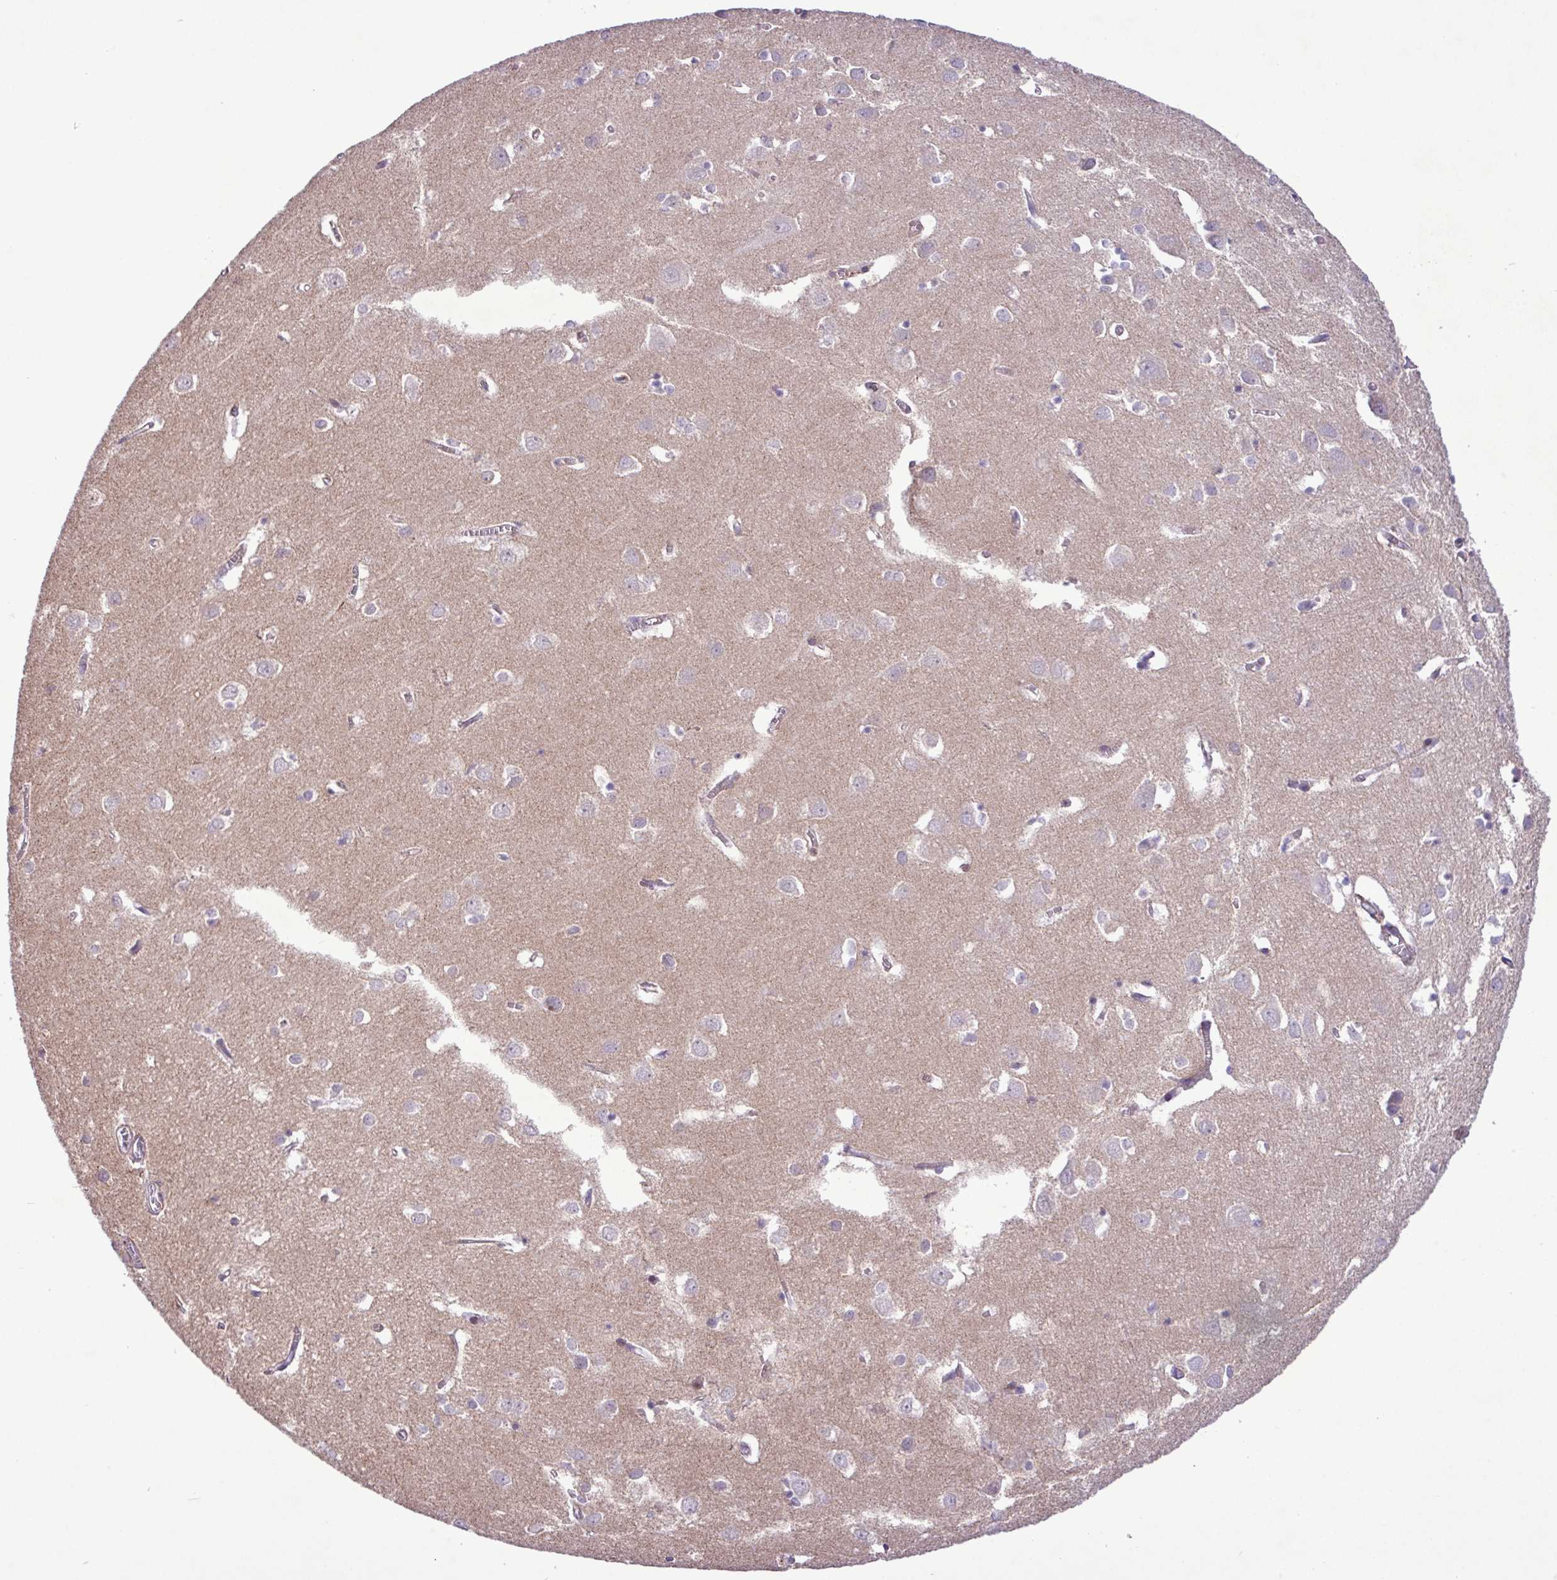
{"staining": {"intensity": "negative", "quantity": "none", "location": "none"}, "tissue": "cerebral cortex", "cell_type": "Endothelial cells", "image_type": "normal", "snomed": [{"axis": "morphology", "description": "Normal tissue, NOS"}, {"axis": "topography", "description": "Cerebral cortex"}], "caption": "An immunohistochemistry histopathology image of unremarkable cerebral cortex is shown. There is no staining in endothelial cells of cerebral cortex. (Brightfield microscopy of DAB IHC at high magnification).", "gene": "CD248", "patient": {"sex": "male", "age": 70}}